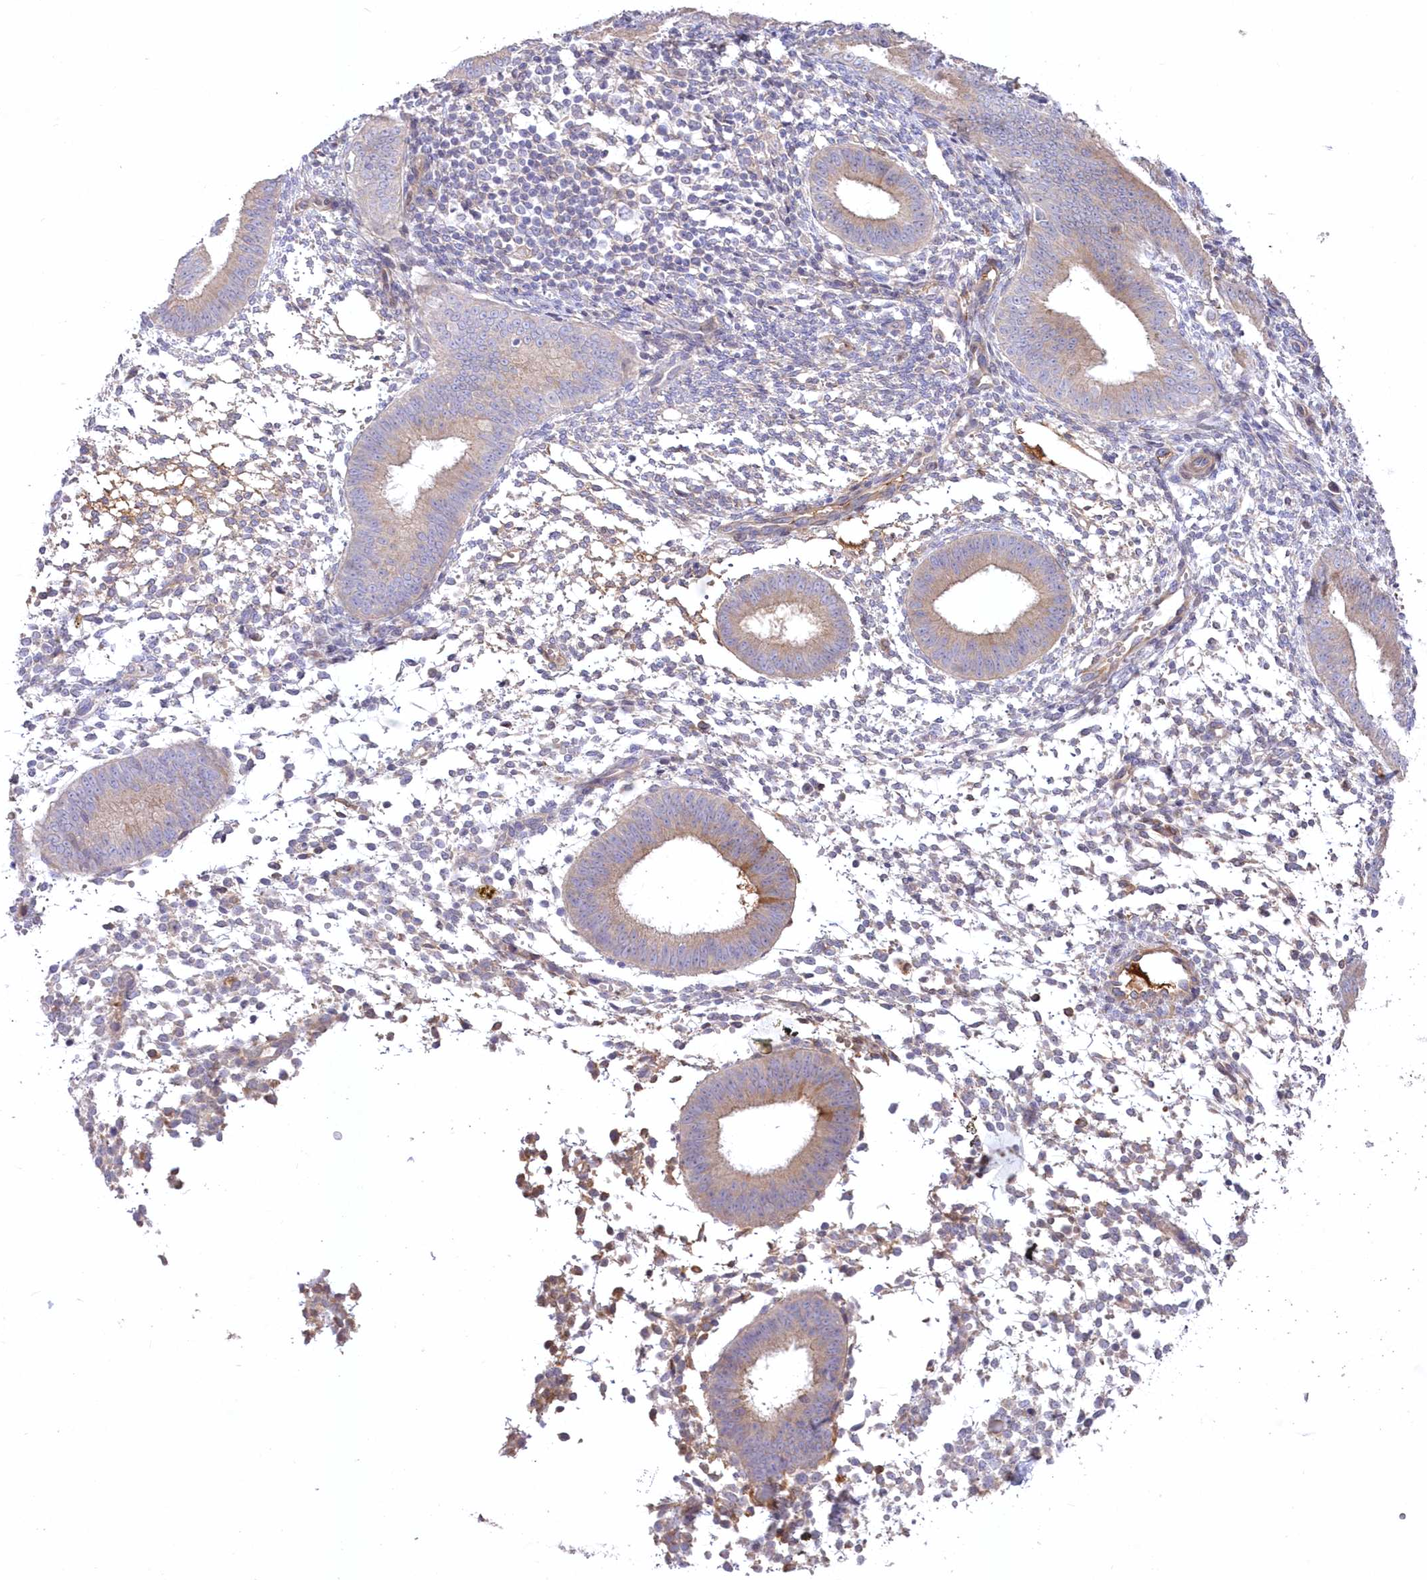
{"staining": {"intensity": "weak", "quantity": "<25%", "location": "cytoplasmic/membranous"}, "tissue": "endometrium", "cell_type": "Cells in endometrial stroma", "image_type": "normal", "snomed": [{"axis": "morphology", "description": "Normal tissue, NOS"}, {"axis": "topography", "description": "Uterus"}, {"axis": "topography", "description": "Endometrium"}], "caption": "DAB immunohistochemical staining of benign endometrium demonstrates no significant expression in cells in endometrial stroma.", "gene": "WBP1L", "patient": {"sex": "female", "age": 48}}